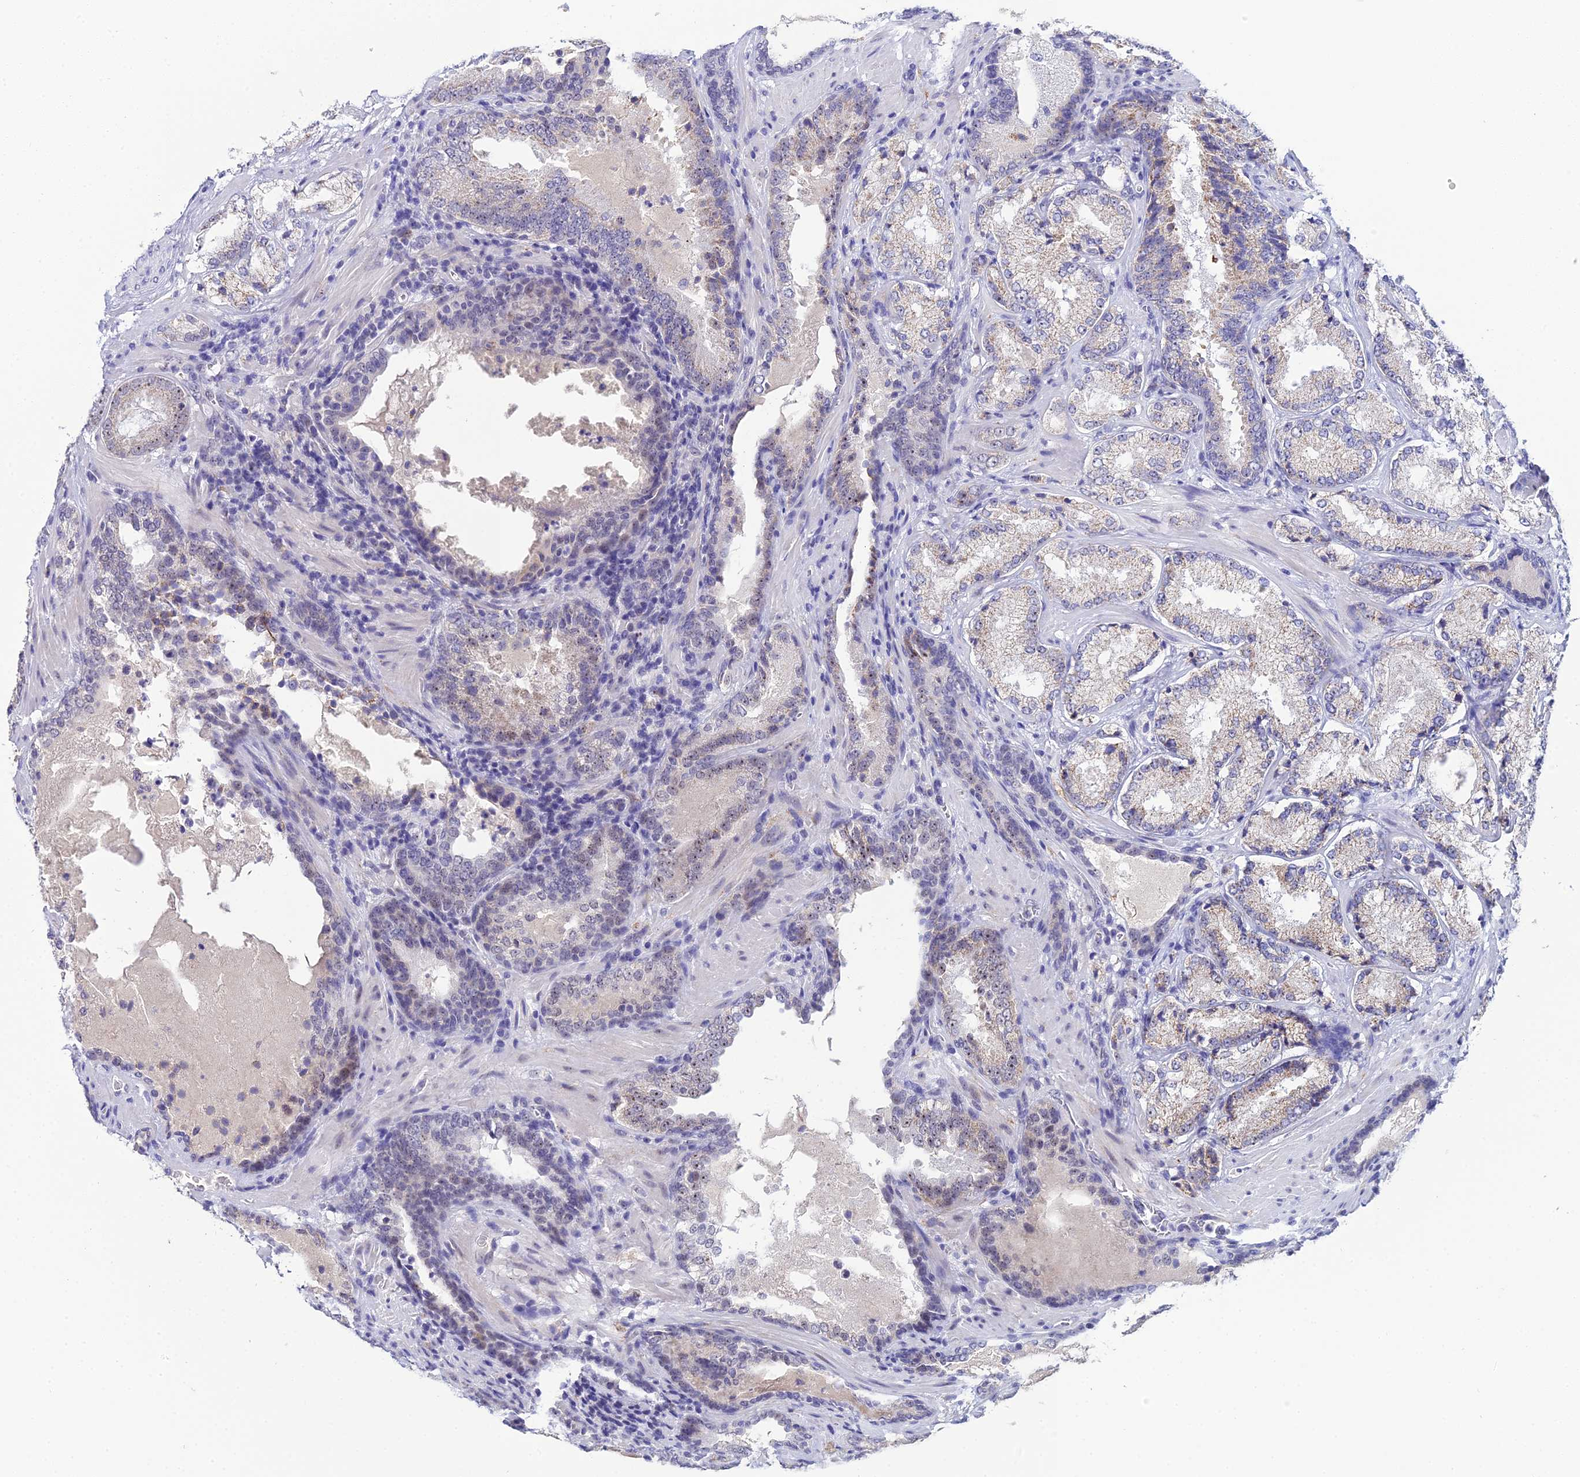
{"staining": {"intensity": "weak", "quantity": "<25%", "location": "cytoplasmic/membranous"}, "tissue": "prostate cancer", "cell_type": "Tumor cells", "image_type": "cancer", "snomed": [{"axis": "morphology", "description": "Adenocarcinoma, Low grade"}, {"axis": "topography", "description": "Prostate"}], "caption": "Immunohistochemistry histopathology image of neoplastic tissue: human adenocarcinoma (low-grade) (prostate) stained with DAB (3,3'-diaminobenzidine) exhibits no significant protein positivity in tumor cells. The staining is performed using DAB brown chromogen with nuclei counter-stained in using hematoxylin.", "gene": "PLPP4", "patient": {"sex": "male", "age": 74}}